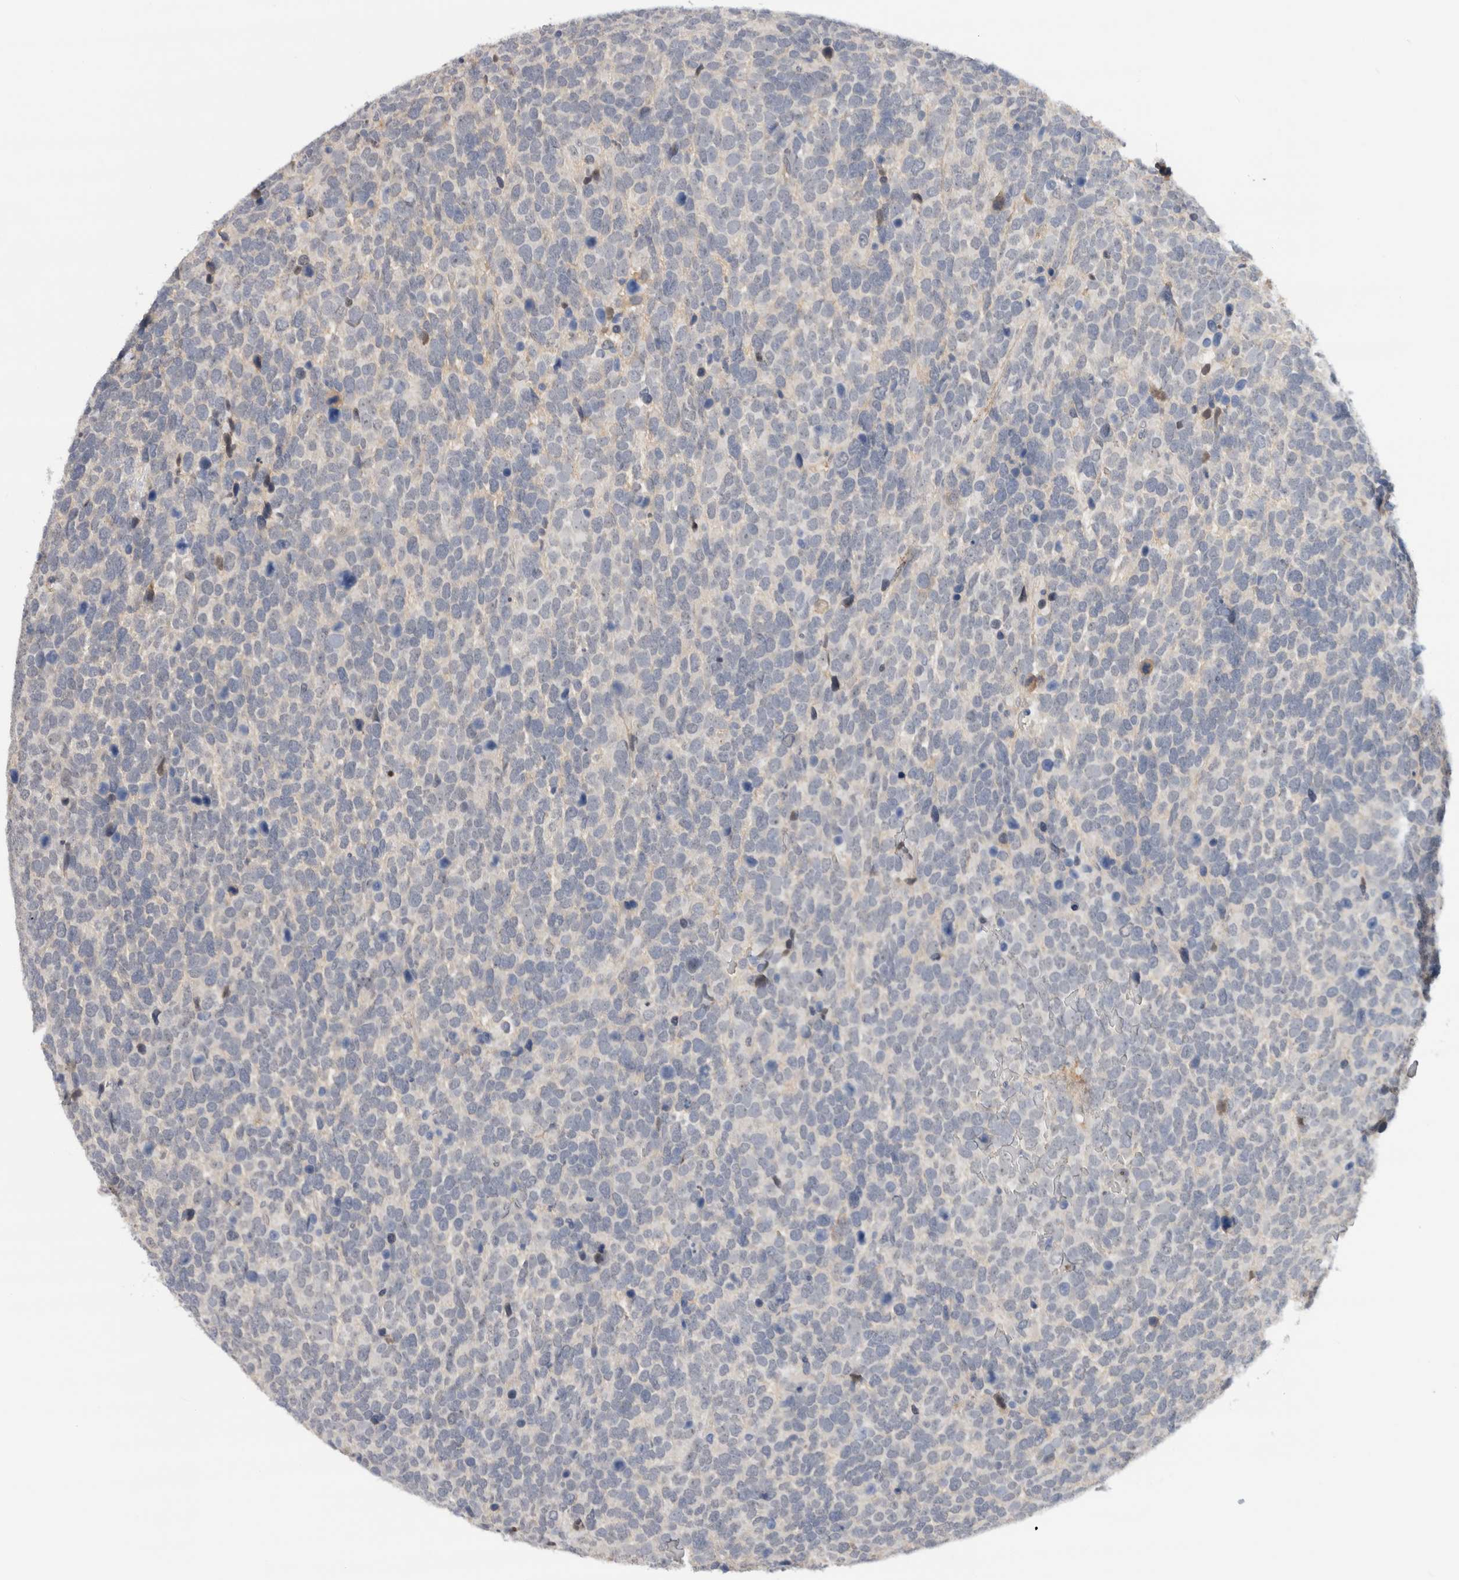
{"staining": {"intensity": "negative", "quantity": "none", "location": "none"}, "tissue": "urothelial cancer", "cell_type": "Tumor cells", "image_type": "cancer", "snomed": [{"axis": "morphology", "description": "Urothelial carcinoma, High grade"}, {"axis": "topography", "description": "Urinary bladder"}], "caption": "A micrograph of urothelial carcinoma (high-grade) stained for a protein reveals no brown staining in tumor cells.", "gene": "HCN3", "patient": {"sex": "female", "age": 82}}